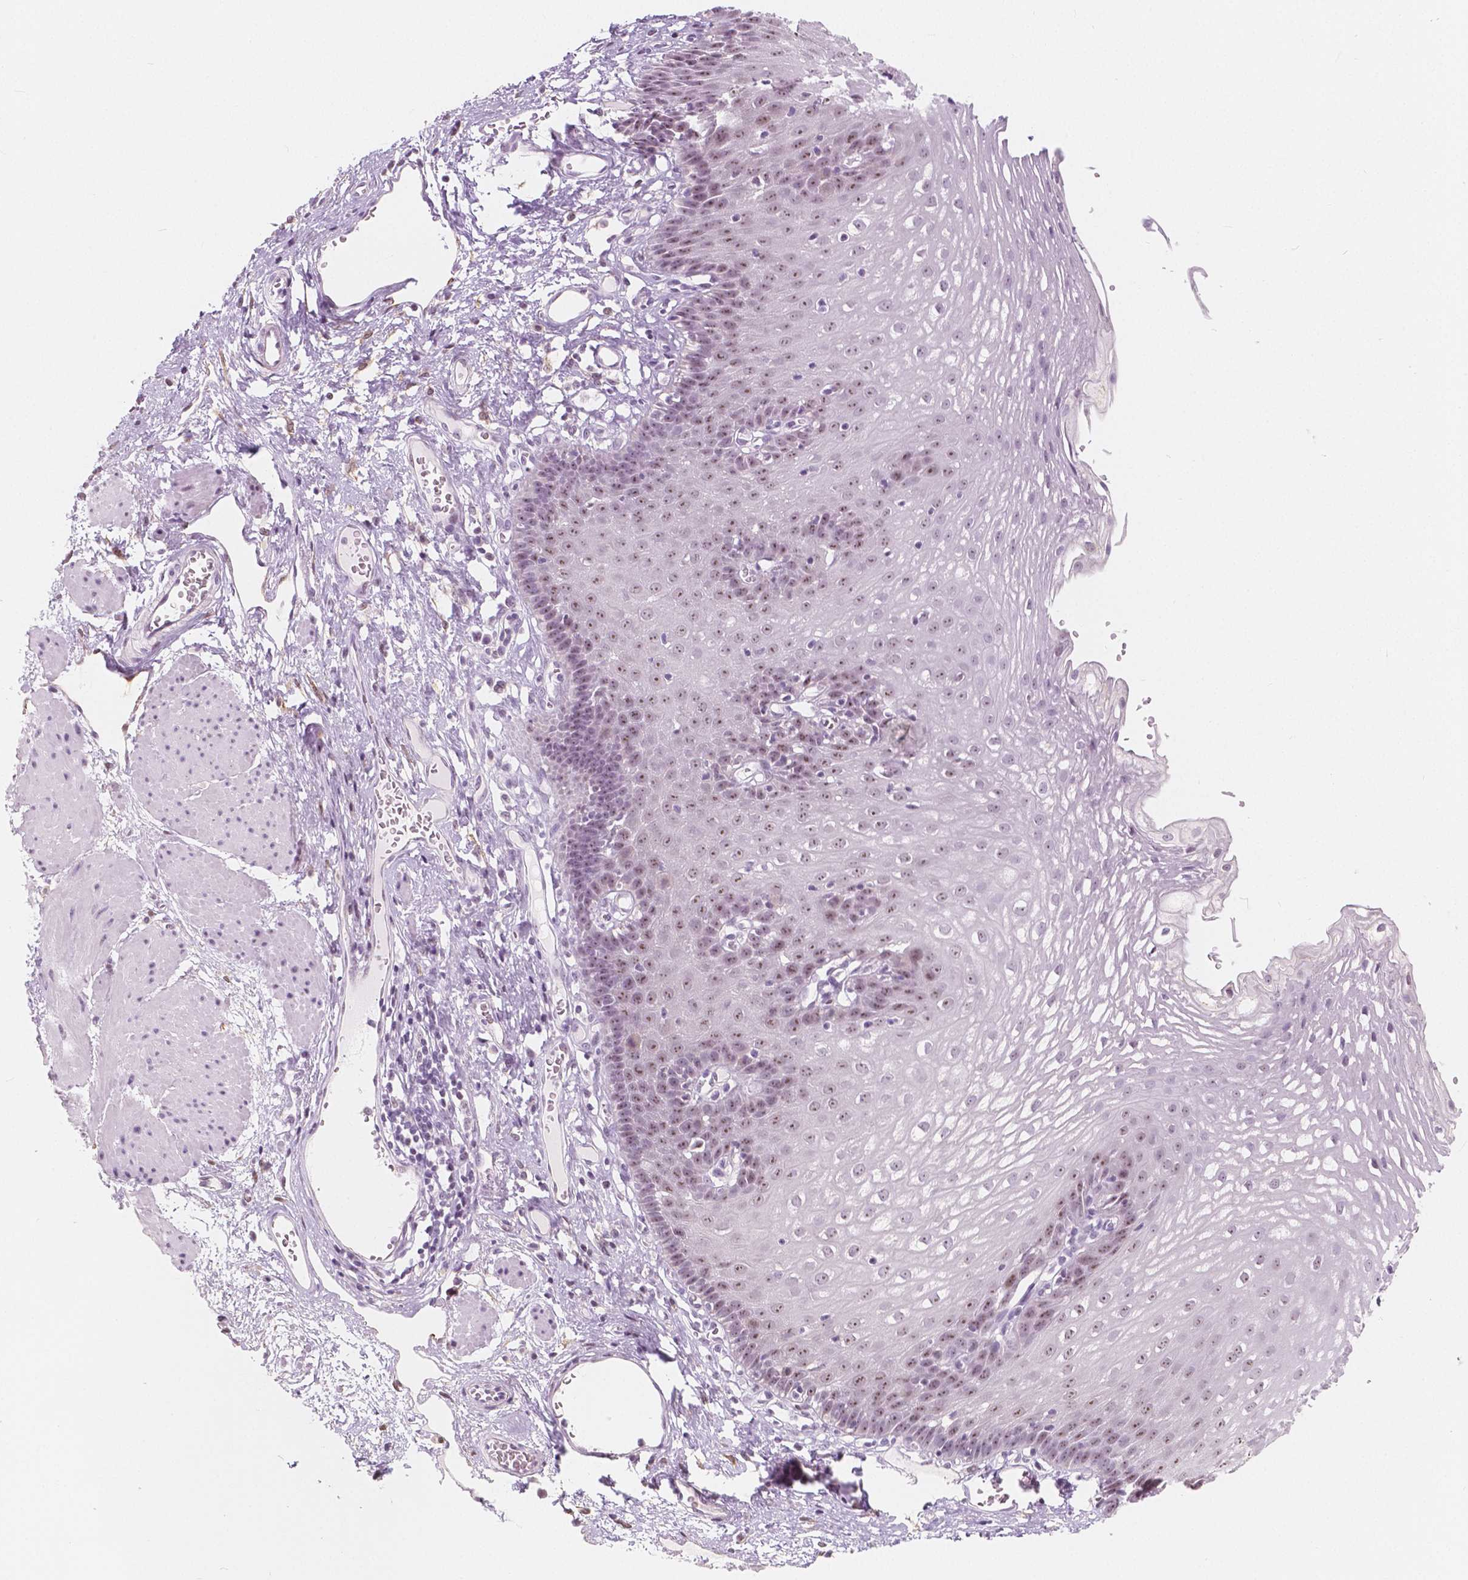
{"staining": {"intensity": "moderate", "quantity": "25%-75%", "location": "nuclear"}, "tissue": "esophagus", "cell_type": "Squamous epithelial cells", "image_type": "normal", "snomed": [{"axis": "morphology", "description": "Normal tissue, NOS"}, {"axis": "topography", "description": "Esophagus"}], "caption": "Normal esophagus exhibits moderate nuclear positivity in about 25%-75% of squamous epithelial cells, visualized by immunohistochemistry.", "gene": "NOLC1", "patient": {"sex": "male", "age": 72}}